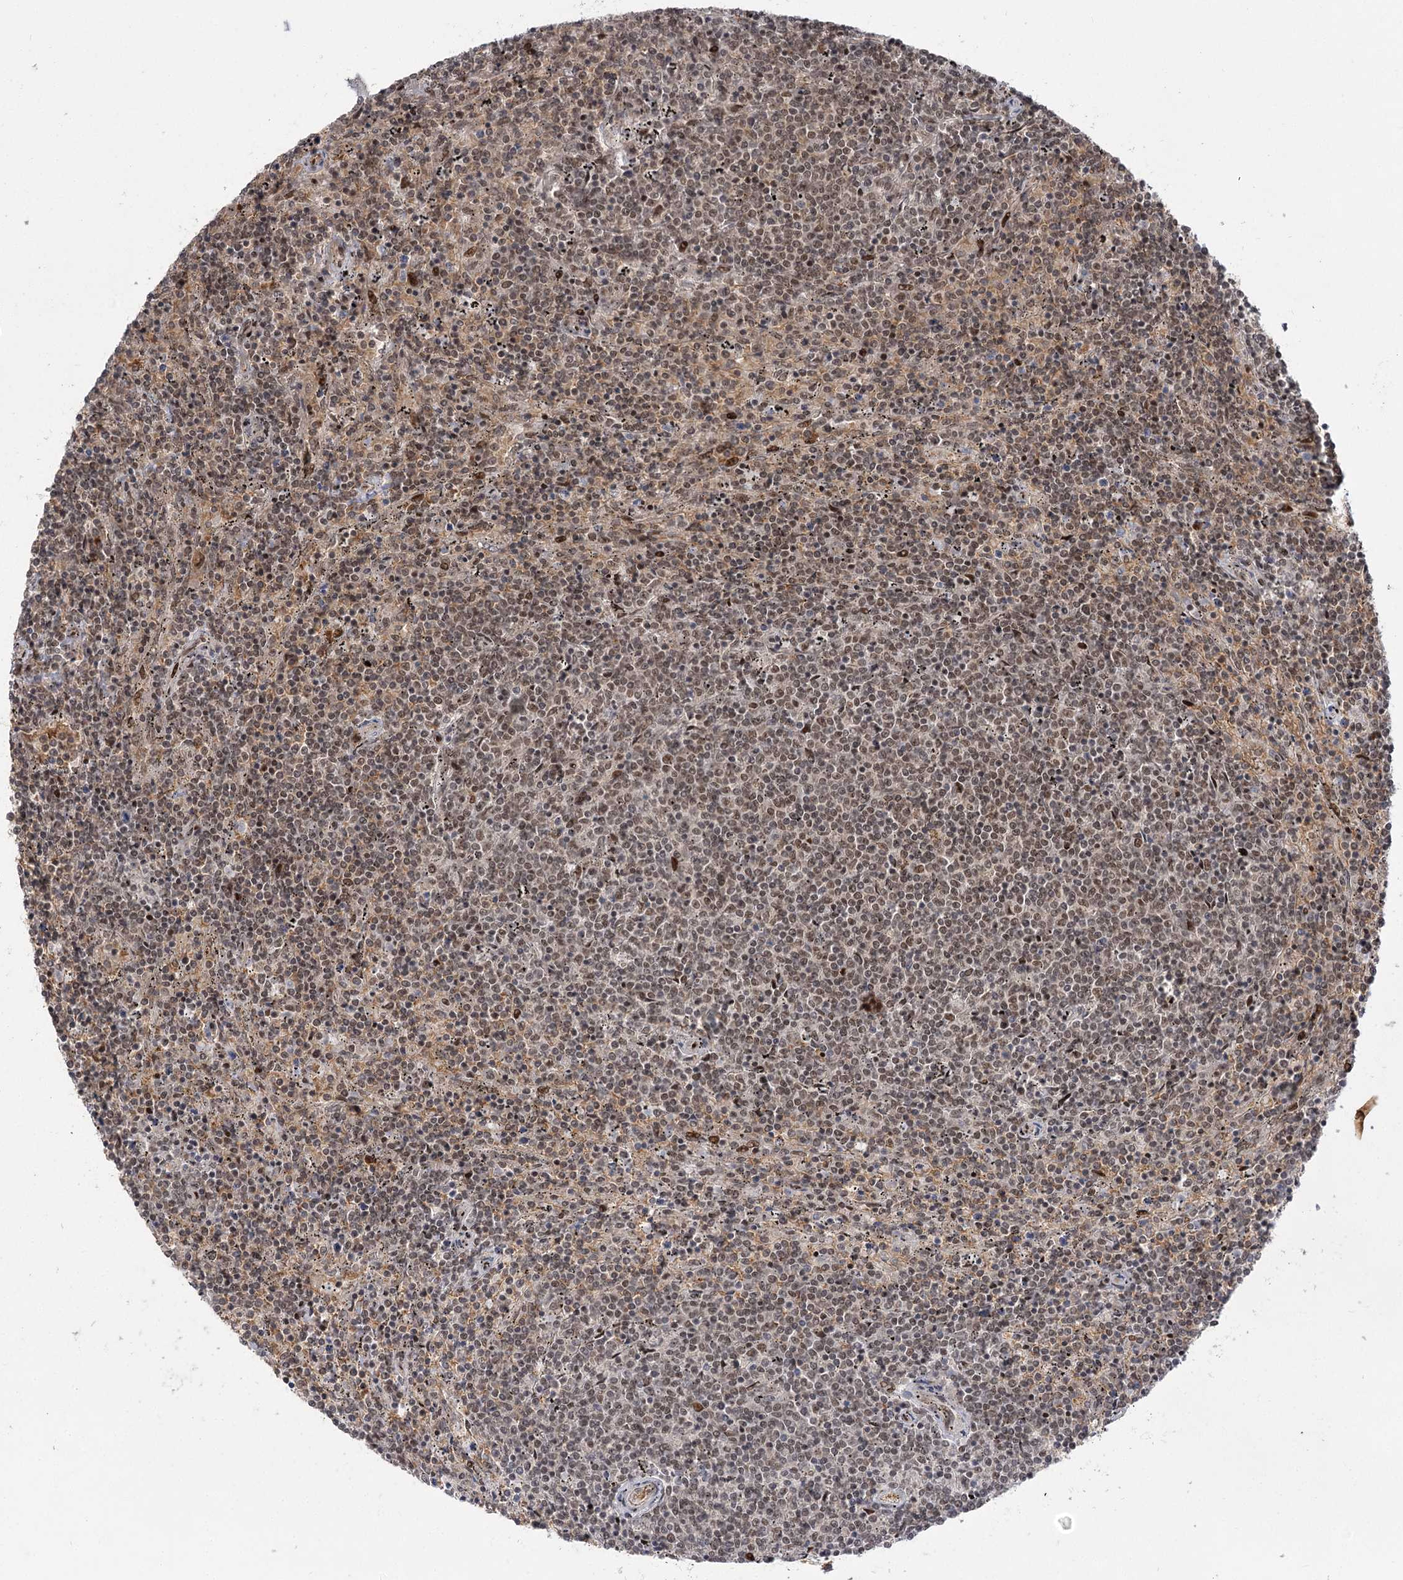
{"staining": {"intensity": "moderate", "quantity": "25%-75%", "location": "nuclear"}, "tissue": "lymphoma", "cell_type": "Tumor cells", "image_type": "cancer", "snomed": [{"axis": "morphology", "description": "Malignant lymphoma, non-Hodgkin's type, Low grade"}, {"axis": "topography", "description": "Spleen"}], "caption": "Immunohistochemical staining of human low-grade malignant lymphoma, non-Hodgkin's type reveals medium levels of moderate nuclear positivity in approximately 25%-75% of tumor cells.", "gene": "HELQ", "patient": {"sex": "female", "age": 50}}